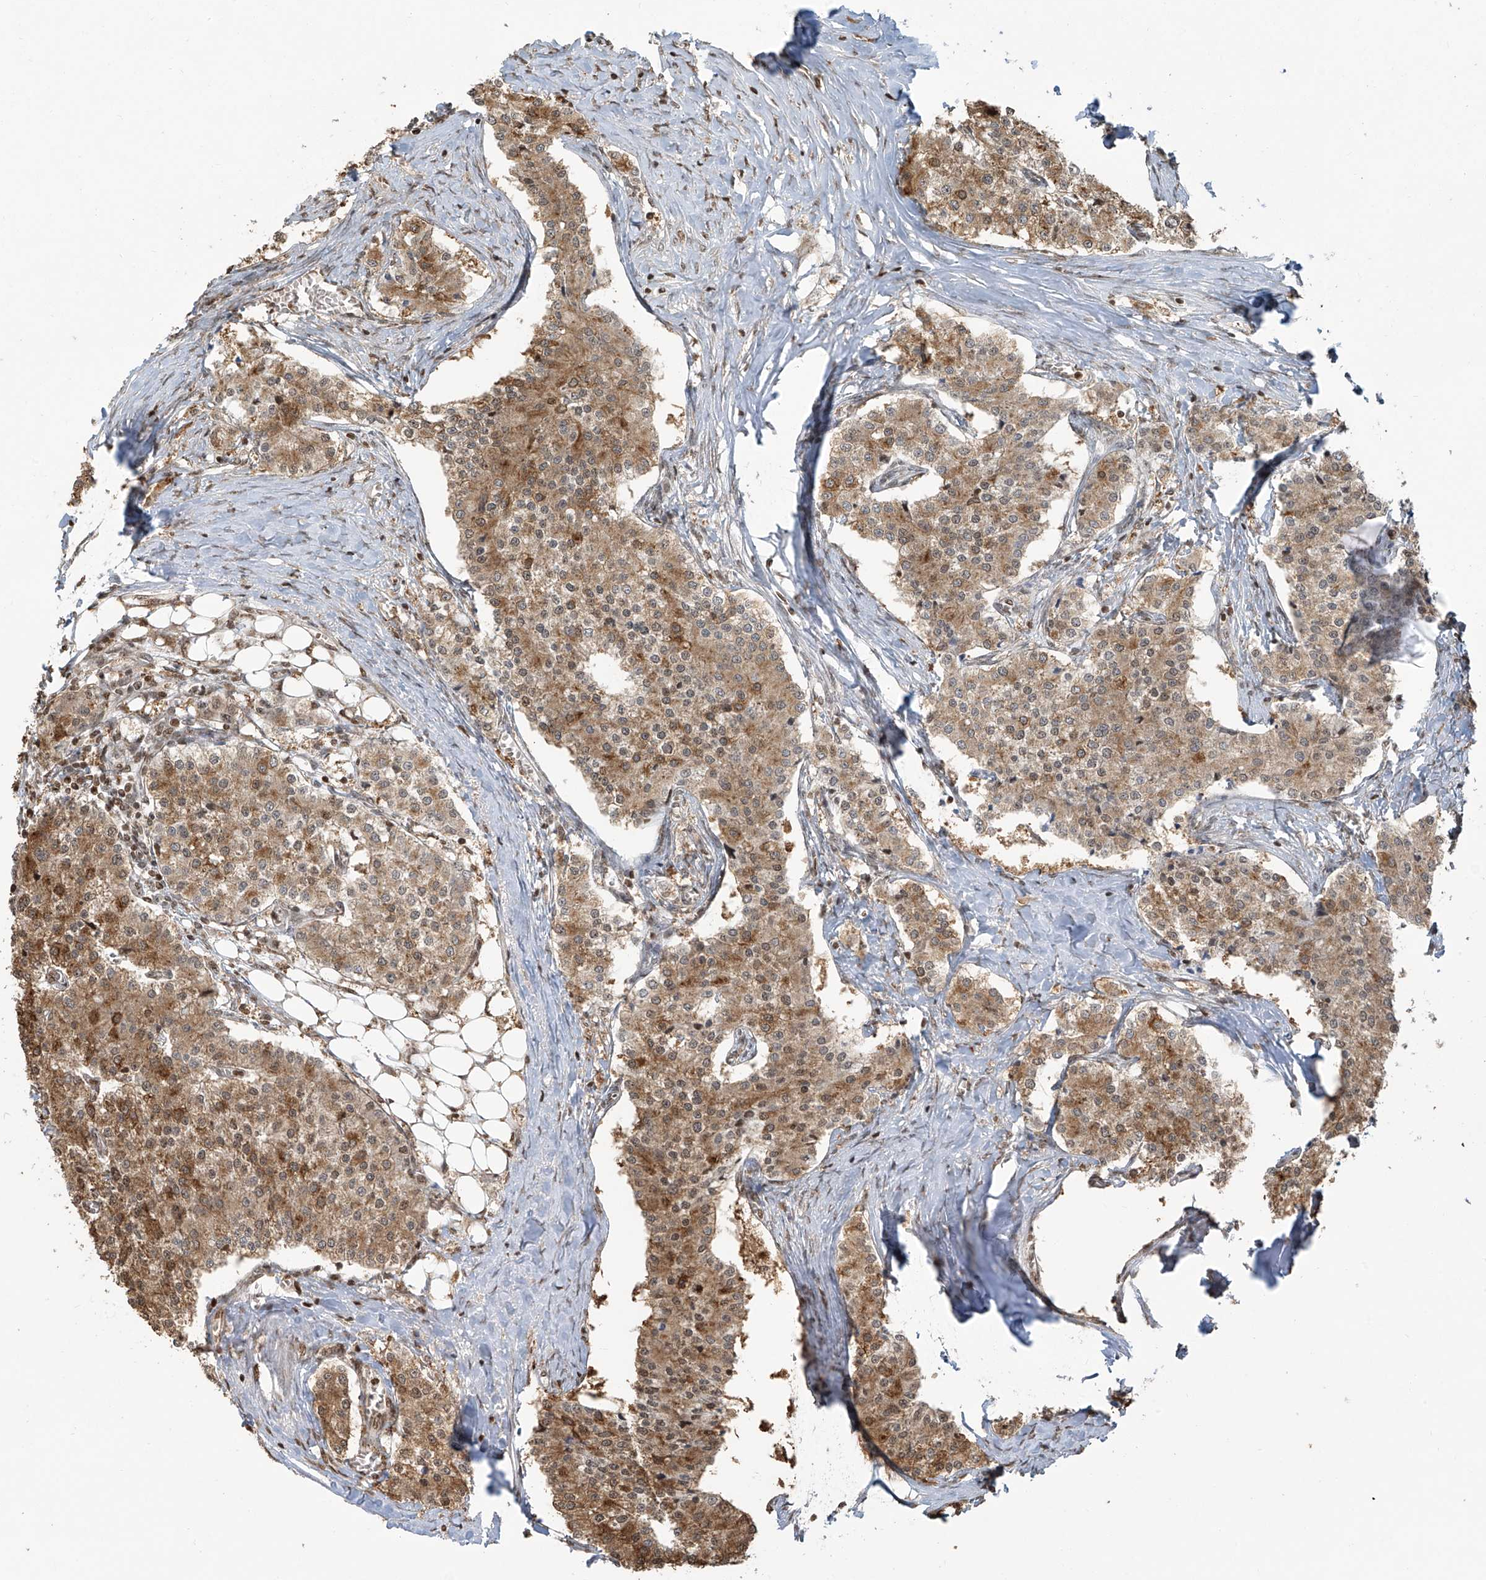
{"staining": {"intensity": "moderate", "quantity": ">75%", "location": "cytoplasmic/membranous"}, "tissue": "carcinoid", "cell_type": "Tumor cells", "image_type": "cancer", "snomed": [{"axis": "morphology", "description": "Carcinoid, malignant, NOS"}, {"axis": "topography", "description": "Colon"}], "caption": "The image demonstrates staining of carcinoid (malignant), revealing moderate cytoplasmic/membranous protein expression (brown color) within tumor cells.", "gene": "VMP1", "patient": {"sex": "female", "age": 52}}